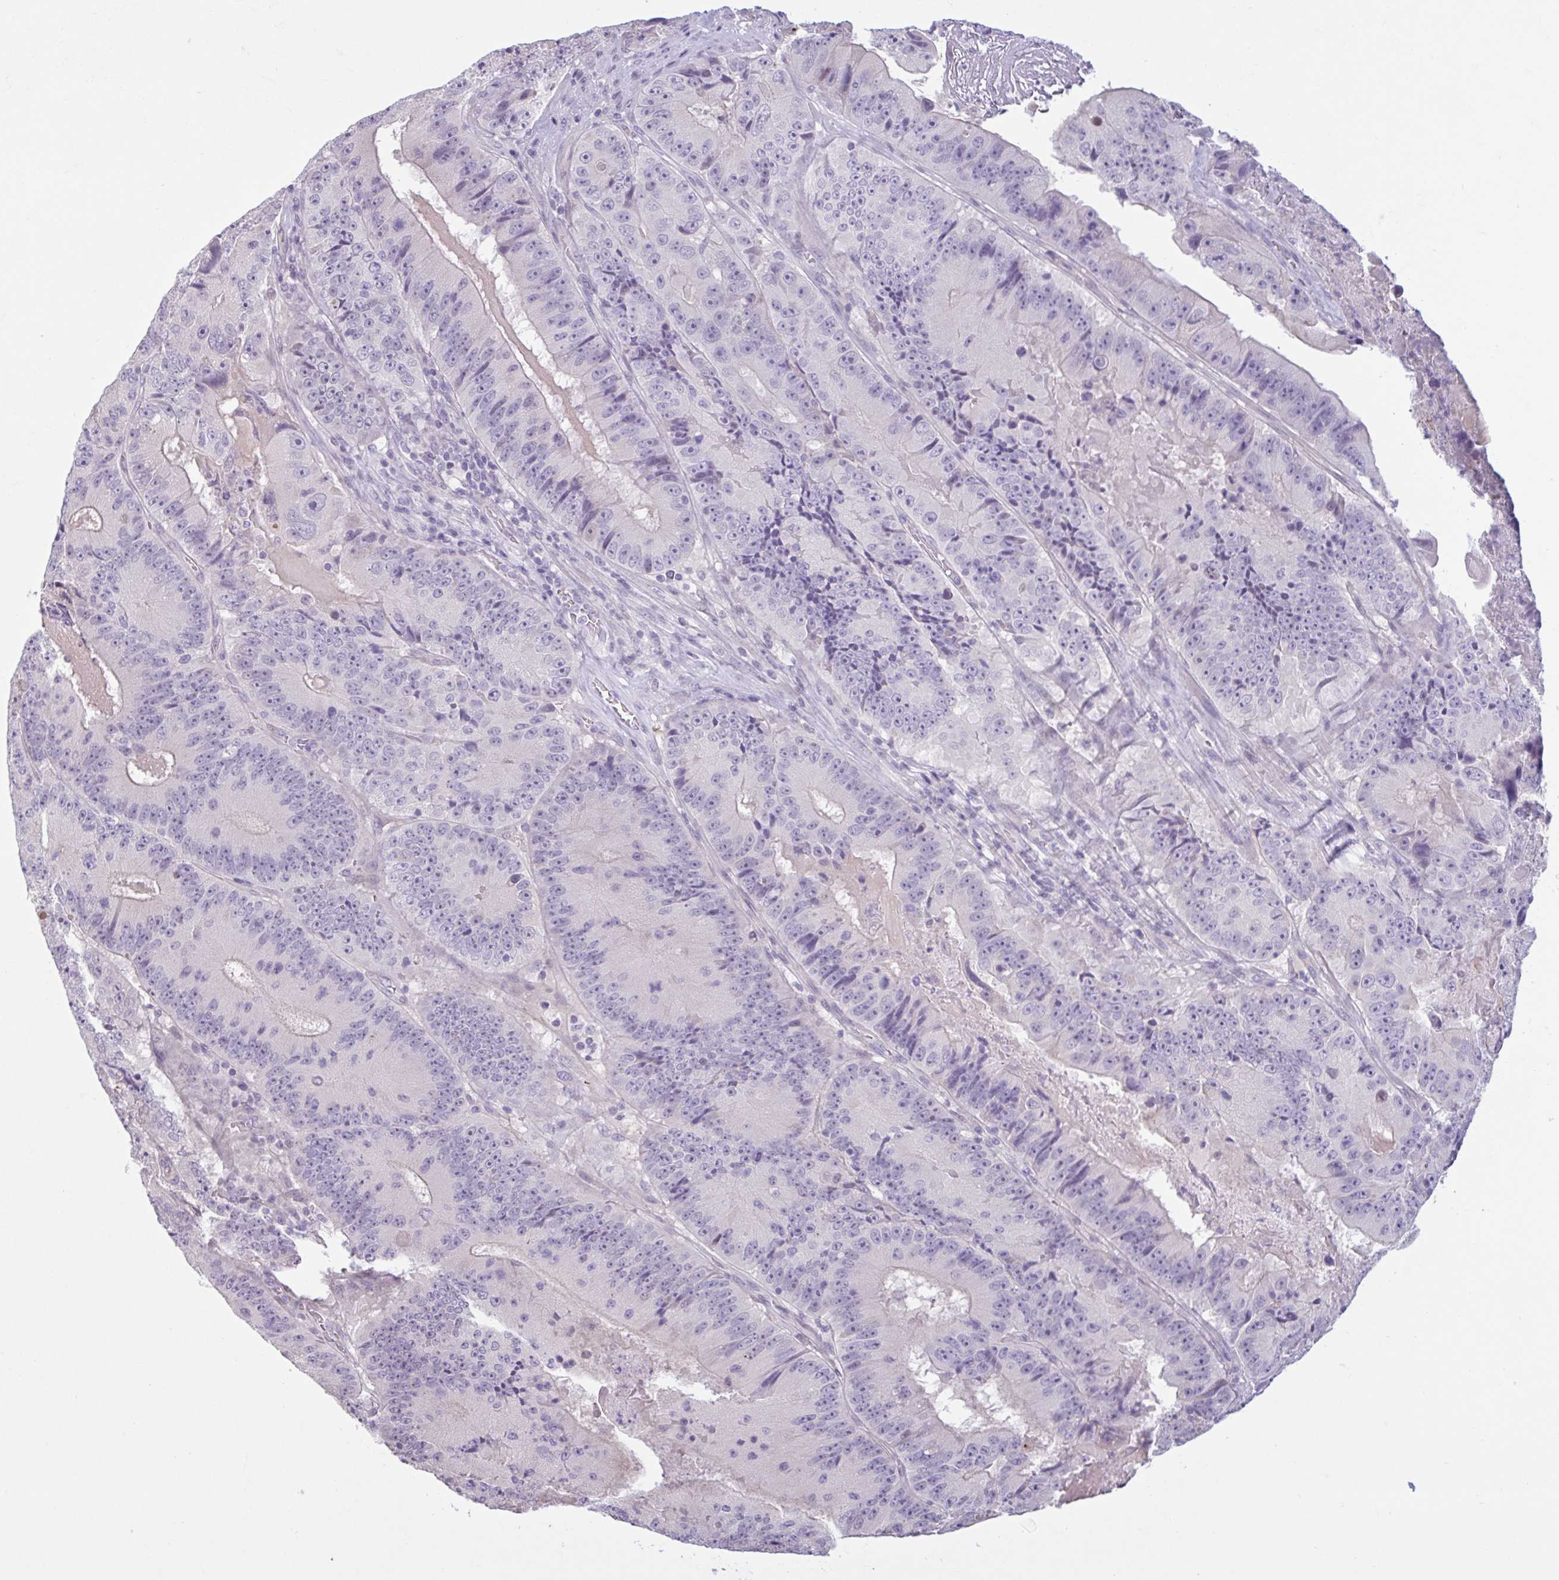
{"staining": {"intensity": "negative", "quantity": "none", "location": "none"}, "tissue": "colorectal cancer", "cell_type": "Tumor cells", "image_type": "cancer", "snomed": [{"axis": "morphology", "description": "Adenocarcinoma, NOS"}, {"axis": "topography", "description": "Colon"}], "caption": "Photomicrograph shows no significant protein positivity in tumor cells of colorectal cancer.", "gene": "CDH19", "patient": {"sex": "female", "age": 86}}